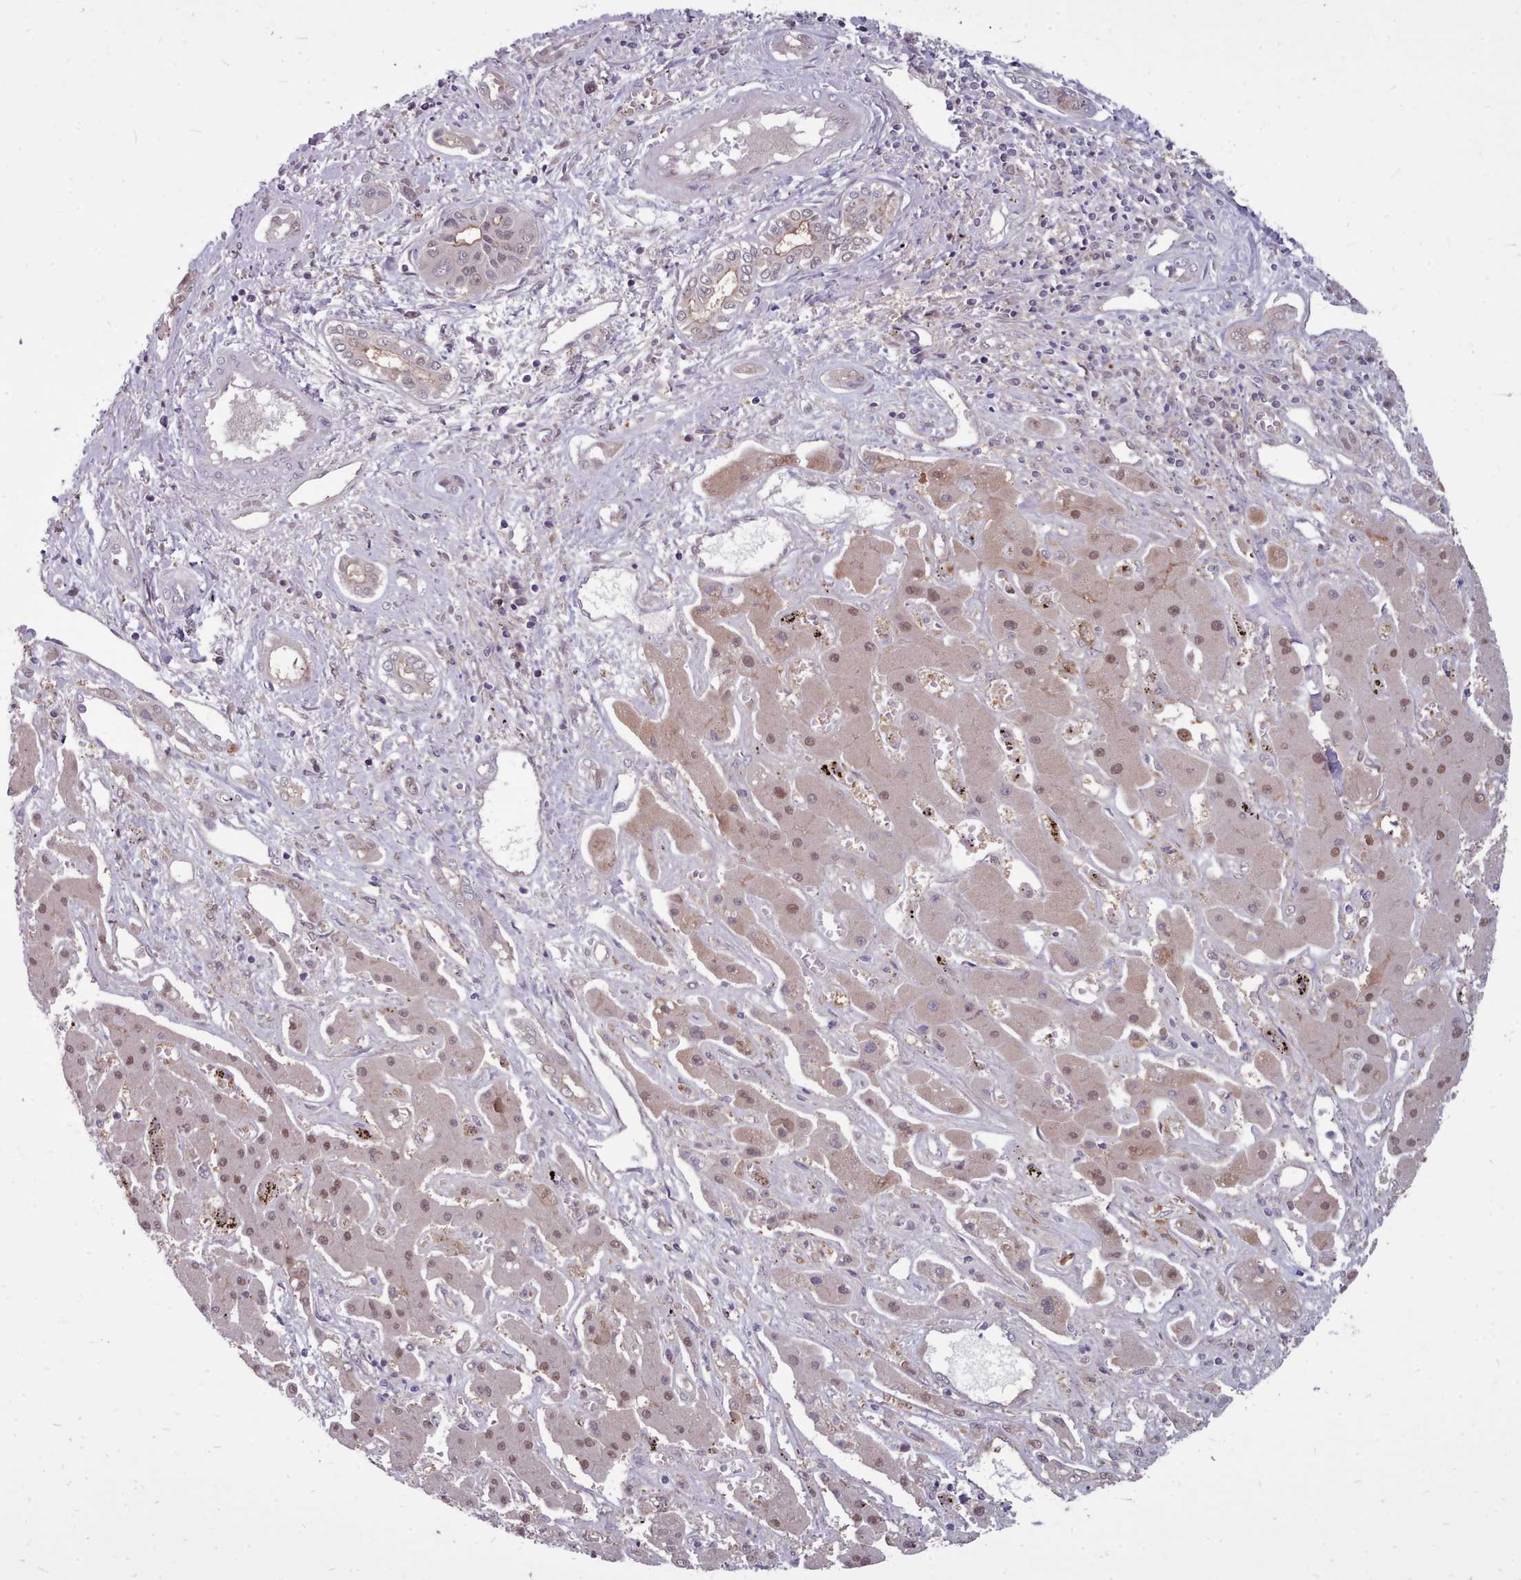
{"staining": {"intensity": "weak", "quantity": "25%-75%", "location": "cytoplasmic/membranous"}, "tissue": "liver cancer", "cell_type": "Tumor cells", "image_type": "cancer", "snomed": [{"axis": "morphology", "description": "Cholangiocarcinoma"}, {"axis": "topography", "description": "Liver"}], "caption": "Weak cytoplasmic/membranous protein positivity is identified in approximately 25%-75% of tumor cells in liver cancer.", "gene": "AHCY", "patient": {"sex": "male", "age": 67}}